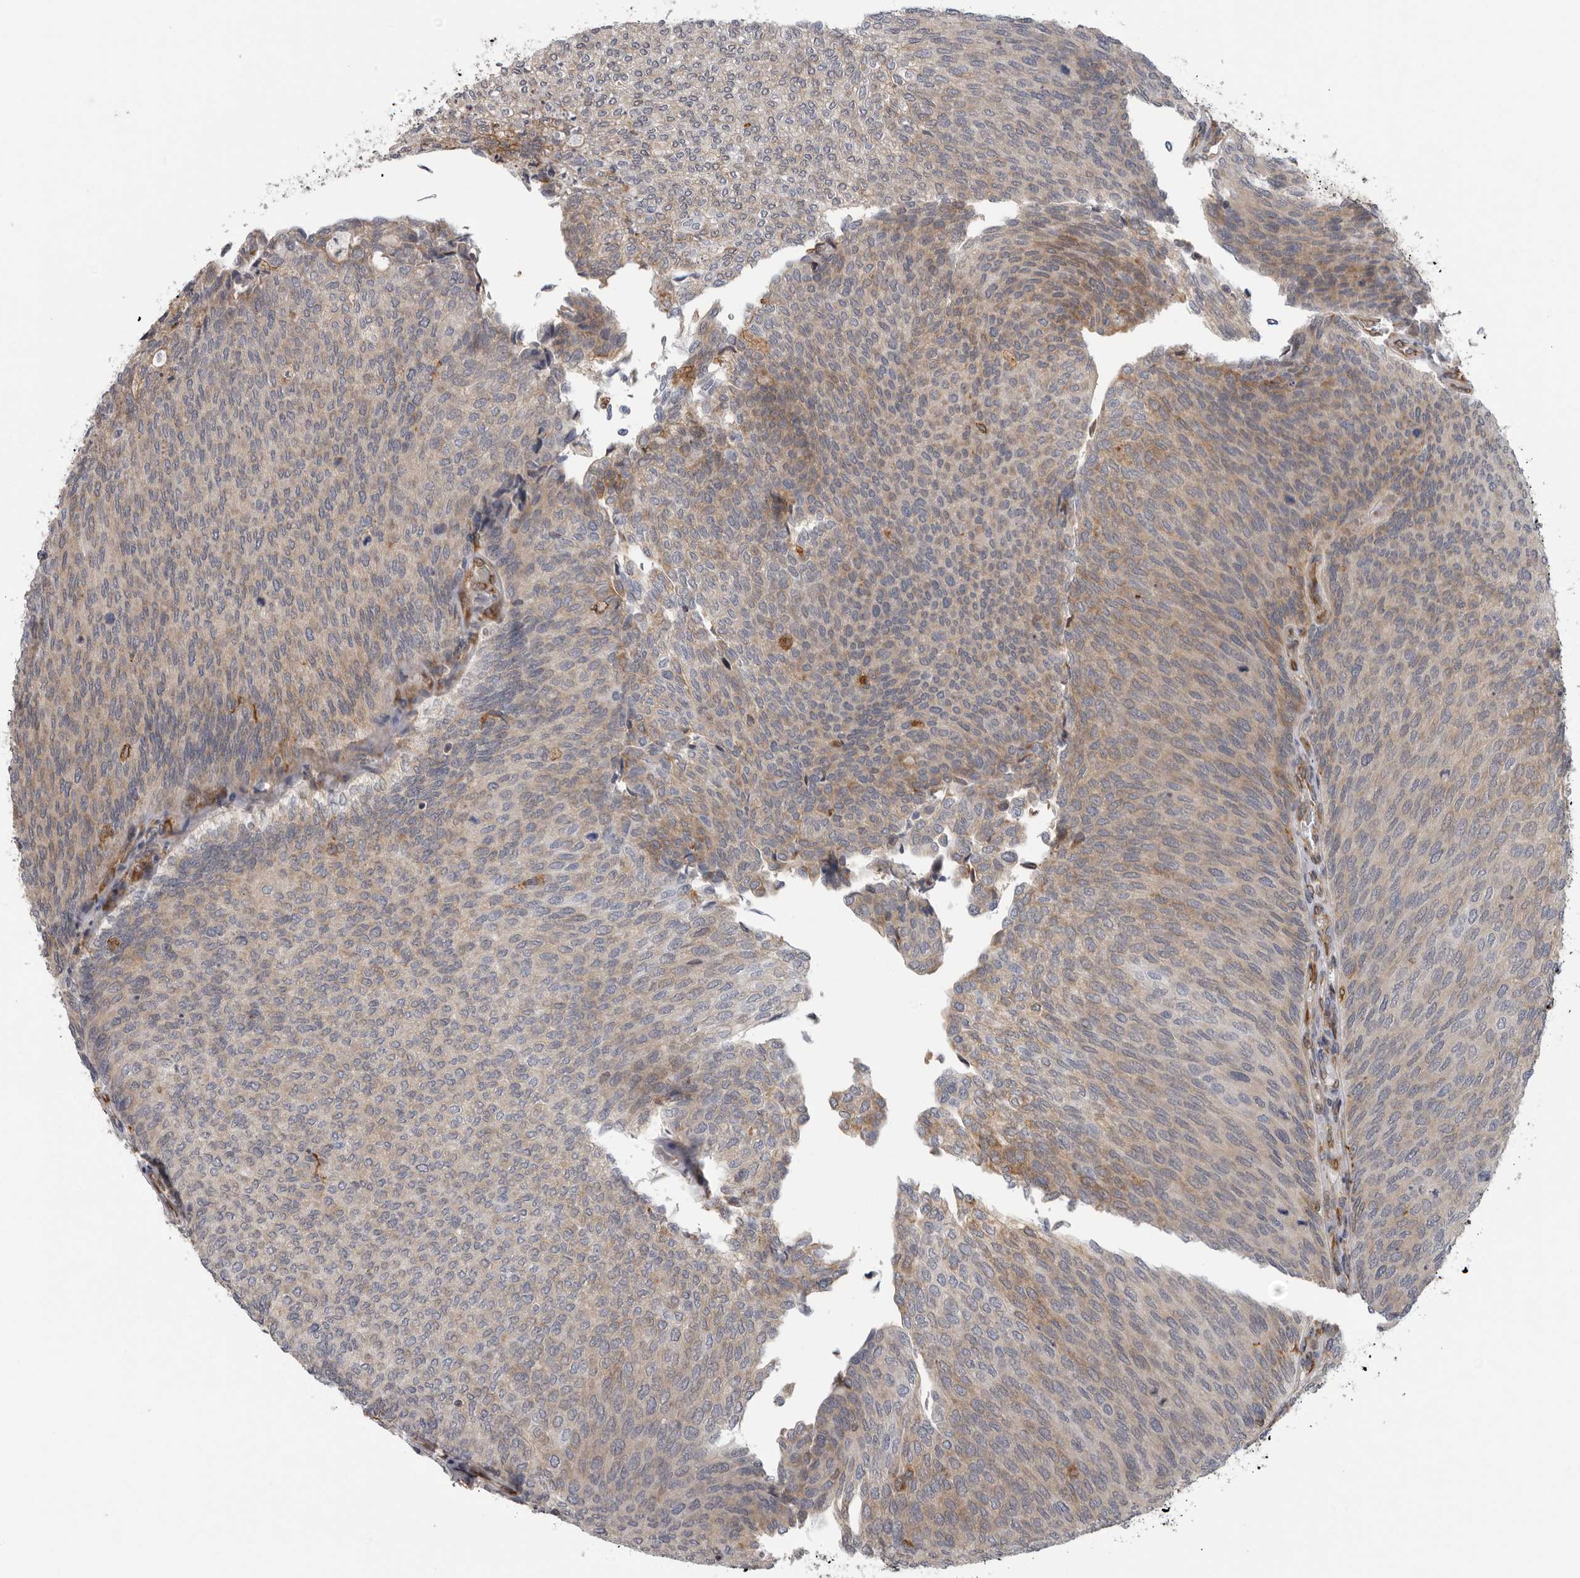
{"staining": {"intensity": "moderate", "quantity": "<25%", "location": "cytoplasmic/membranous"}, "tissue": "urothelial cancer", "cell_type": "Tumor cells", "image_type": "cancer", "snomed": [{"axis": "morphology", "description": "Urothelial carcinoma, Low grade"}, {"axis": "topography", "description": "Urinary bladder"}], "caption": "IHC of human low-grade urothelial carcinoma demonstrates low levels of moderate cytoplasmic/membranous positivity in about <25% of tumor cells. The staining is performed using DAB (3,3'-diaminobenzidine) brown chromogen to label protein expression. The nuclei are counter-stained blue using hematoxylin.", "gene": "ALPK2", "patient": {"sex": "female", "age": 79}}